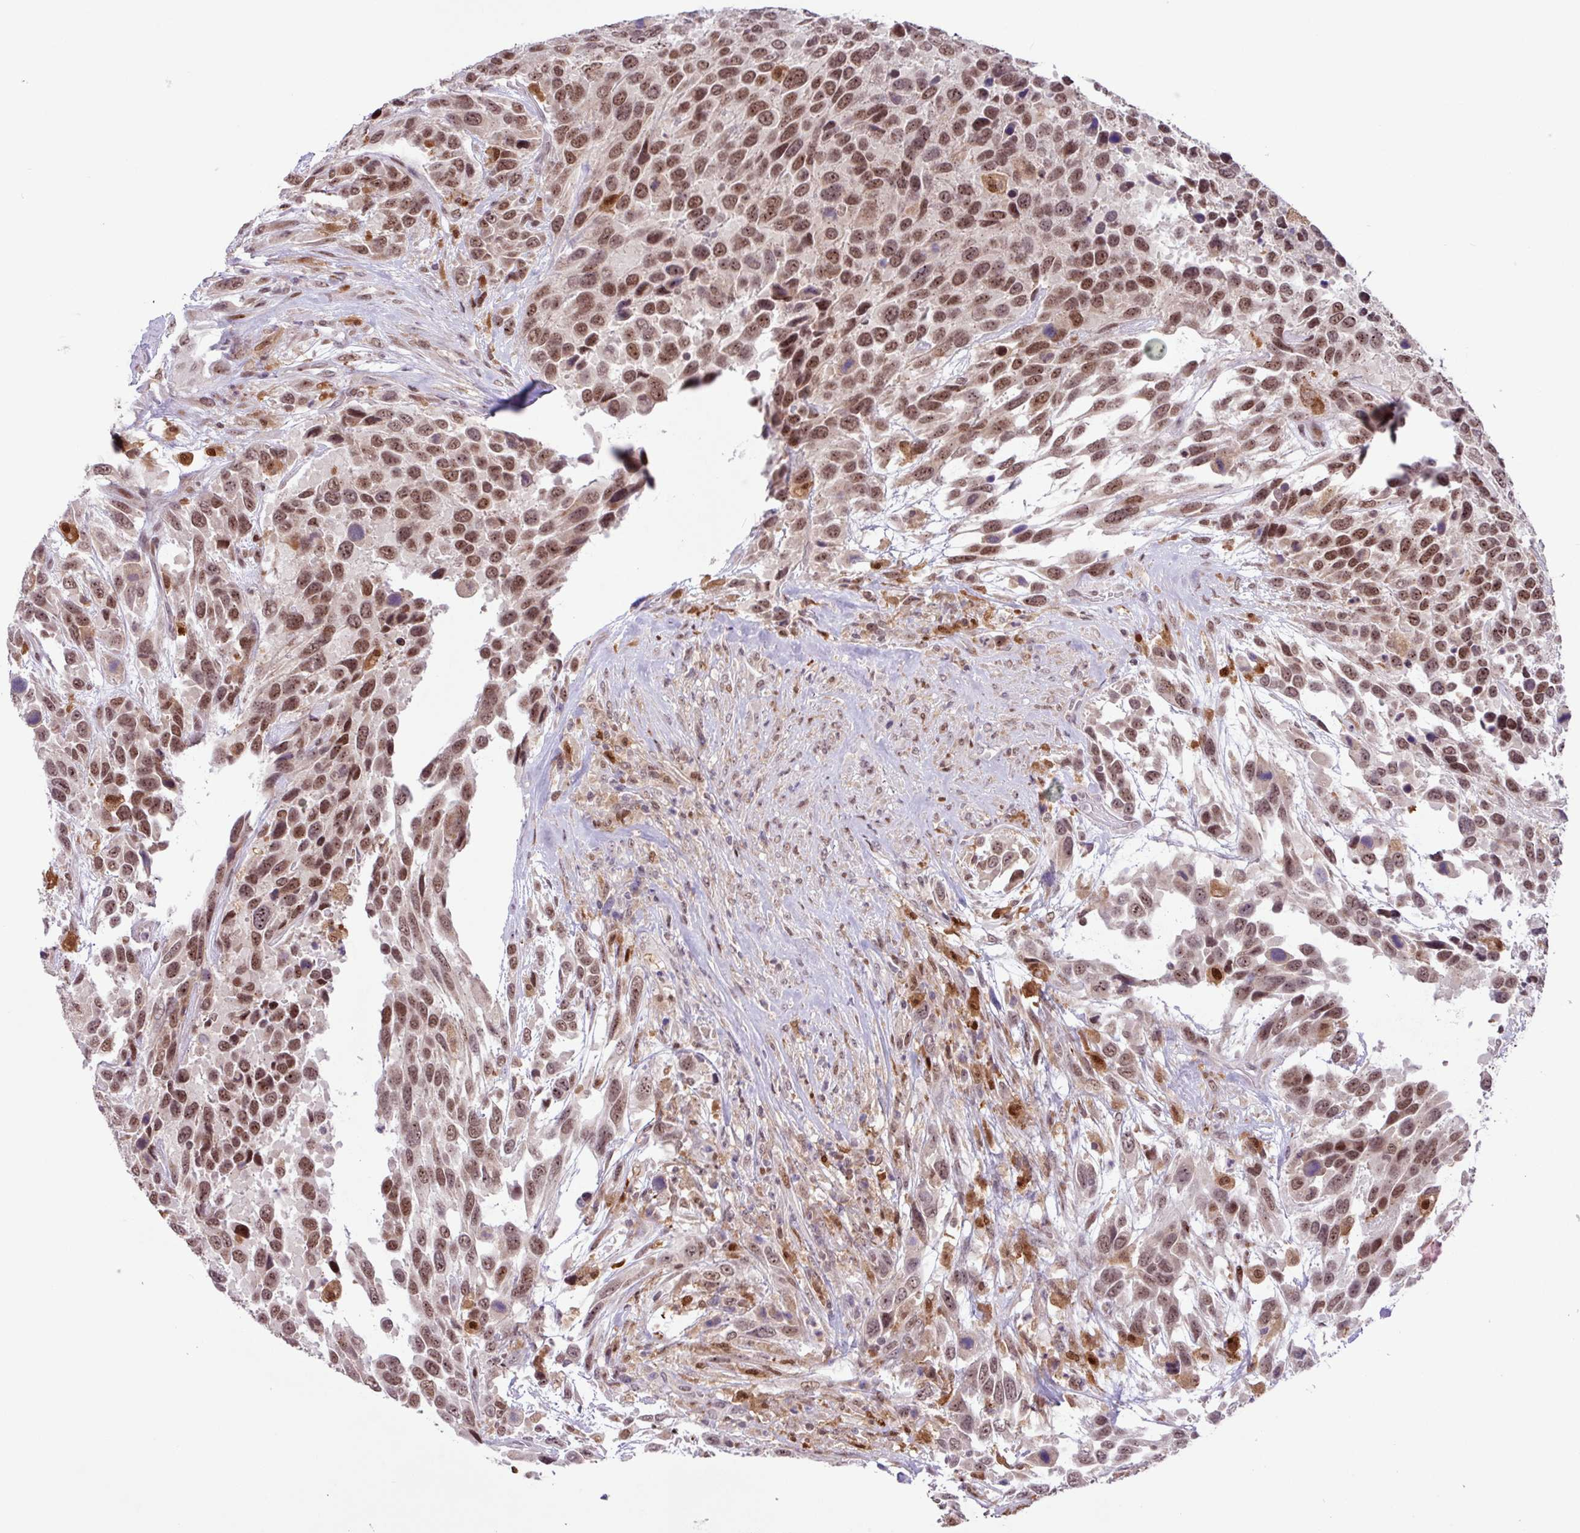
{"staining": {"intensity": "moderate", "quantity": ">75%", "location": "nuclear"}, "tissue": "urothelial cancer", "cell_type": "Tumor cells", "image_type": "cancer", "snomed": [{"axis": "morphology", "description": "Urothelial carcinoma, High grade"}, {"axis": "topography", "description": "Urinary bladder"}], "caption": "Approximately >75% of tumor cells in human urothelial carcinoma (high-grade) show moderate nuclear protein positivity as visualized by brown immunohistochemical staining.", "gene": "BRD3", "patient": {"sex": "female", "age": 70}}